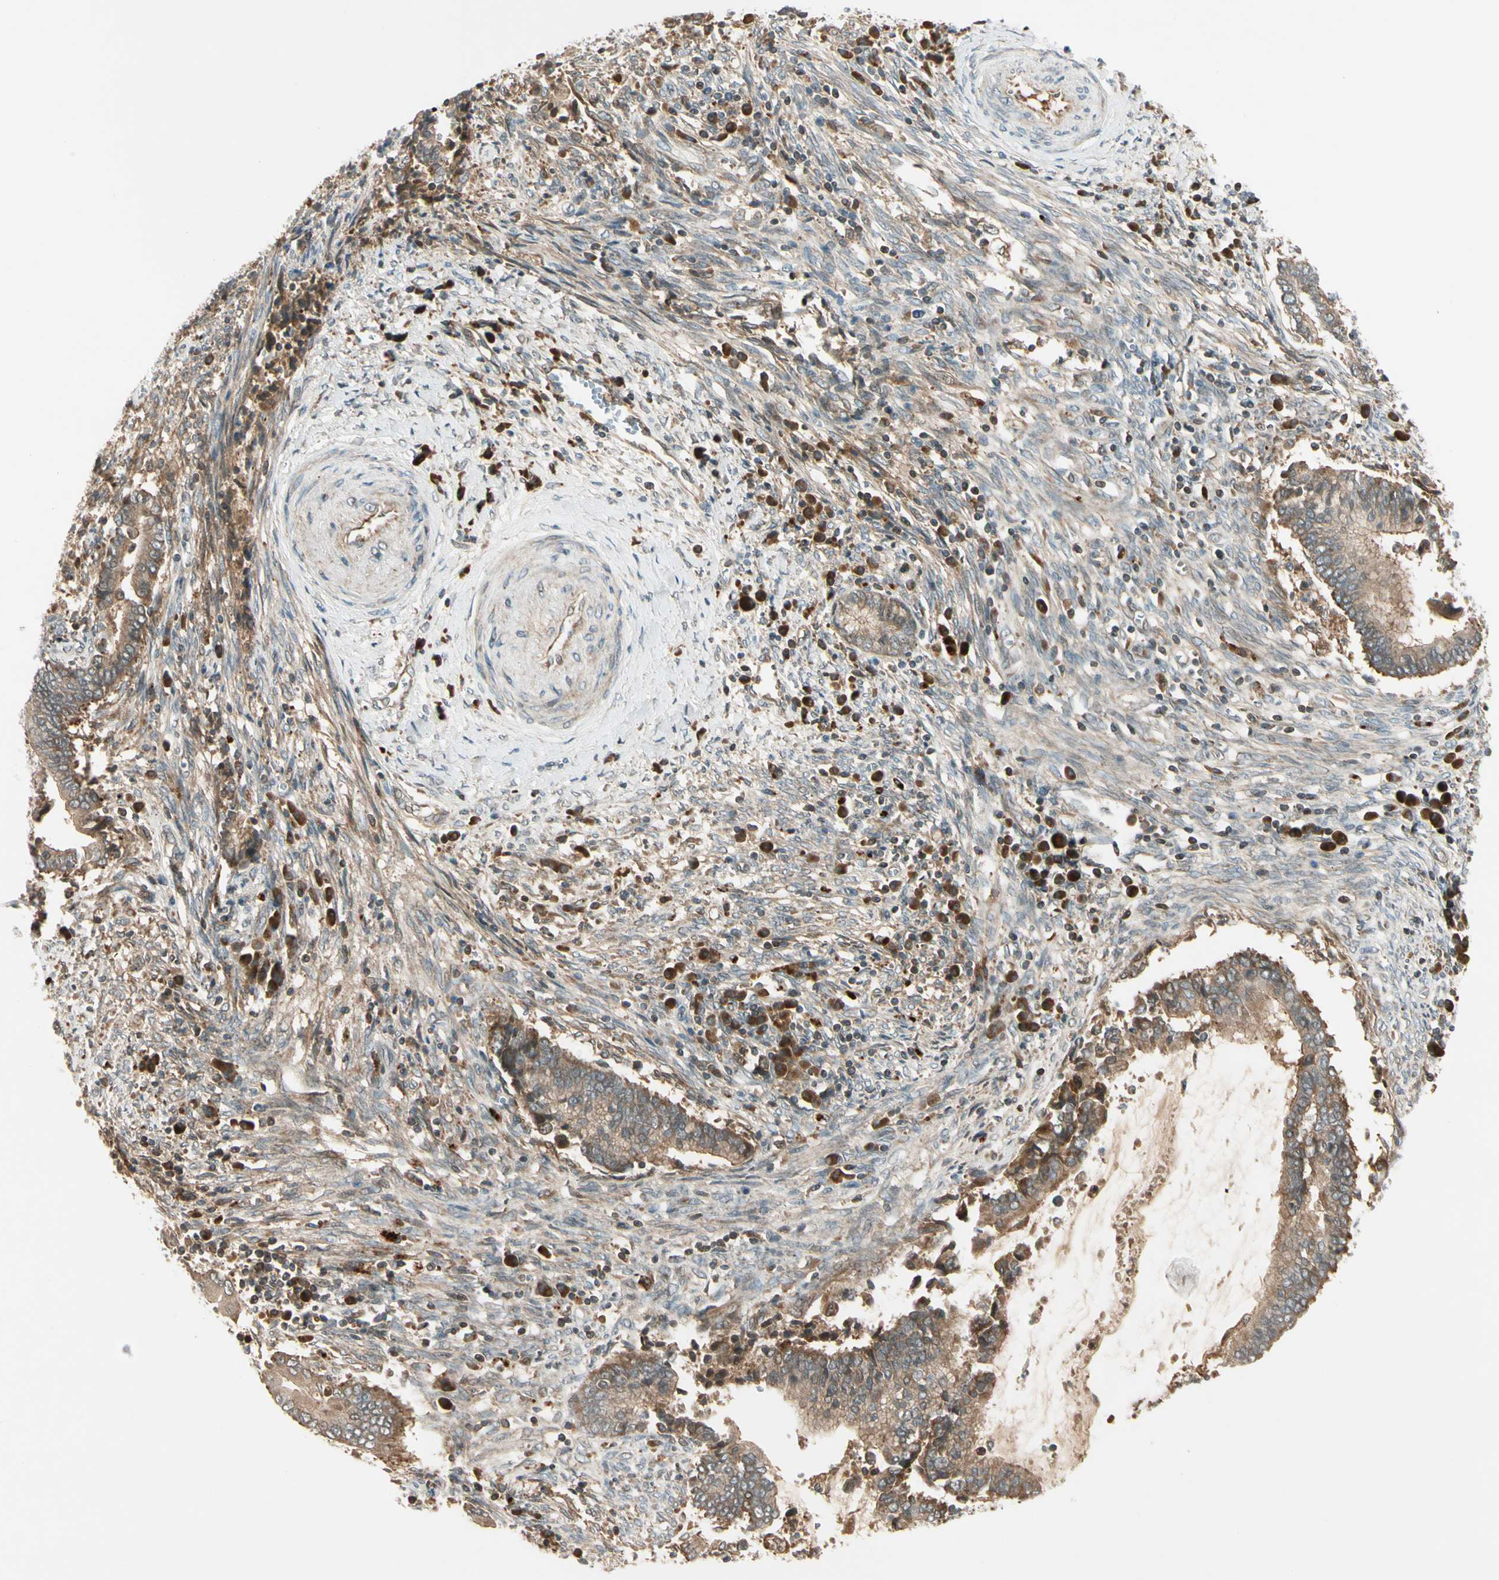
{"staining": {"intensity": "moderate", "quantity": ">75%", "location": "cytoplasmic/membranous"}, "tissue": "cervical cancer", "cell_type": "Tumor cells", "image_type": "cancer", "snomed": [{"axis": "morphology", "description": "Adenocarcinoma, NOS"}, {"axis": "topography", "description": "Cervix"}], "caption": "DAB immunohistochemical staining of human cervical adenocarcinoma demonstrates moderate cytoplasmic/membranous protein expression in approximately >75% of tumor cells.", "gene": "ACVR1C", "patient": {"sex": "female", "age": 44}}